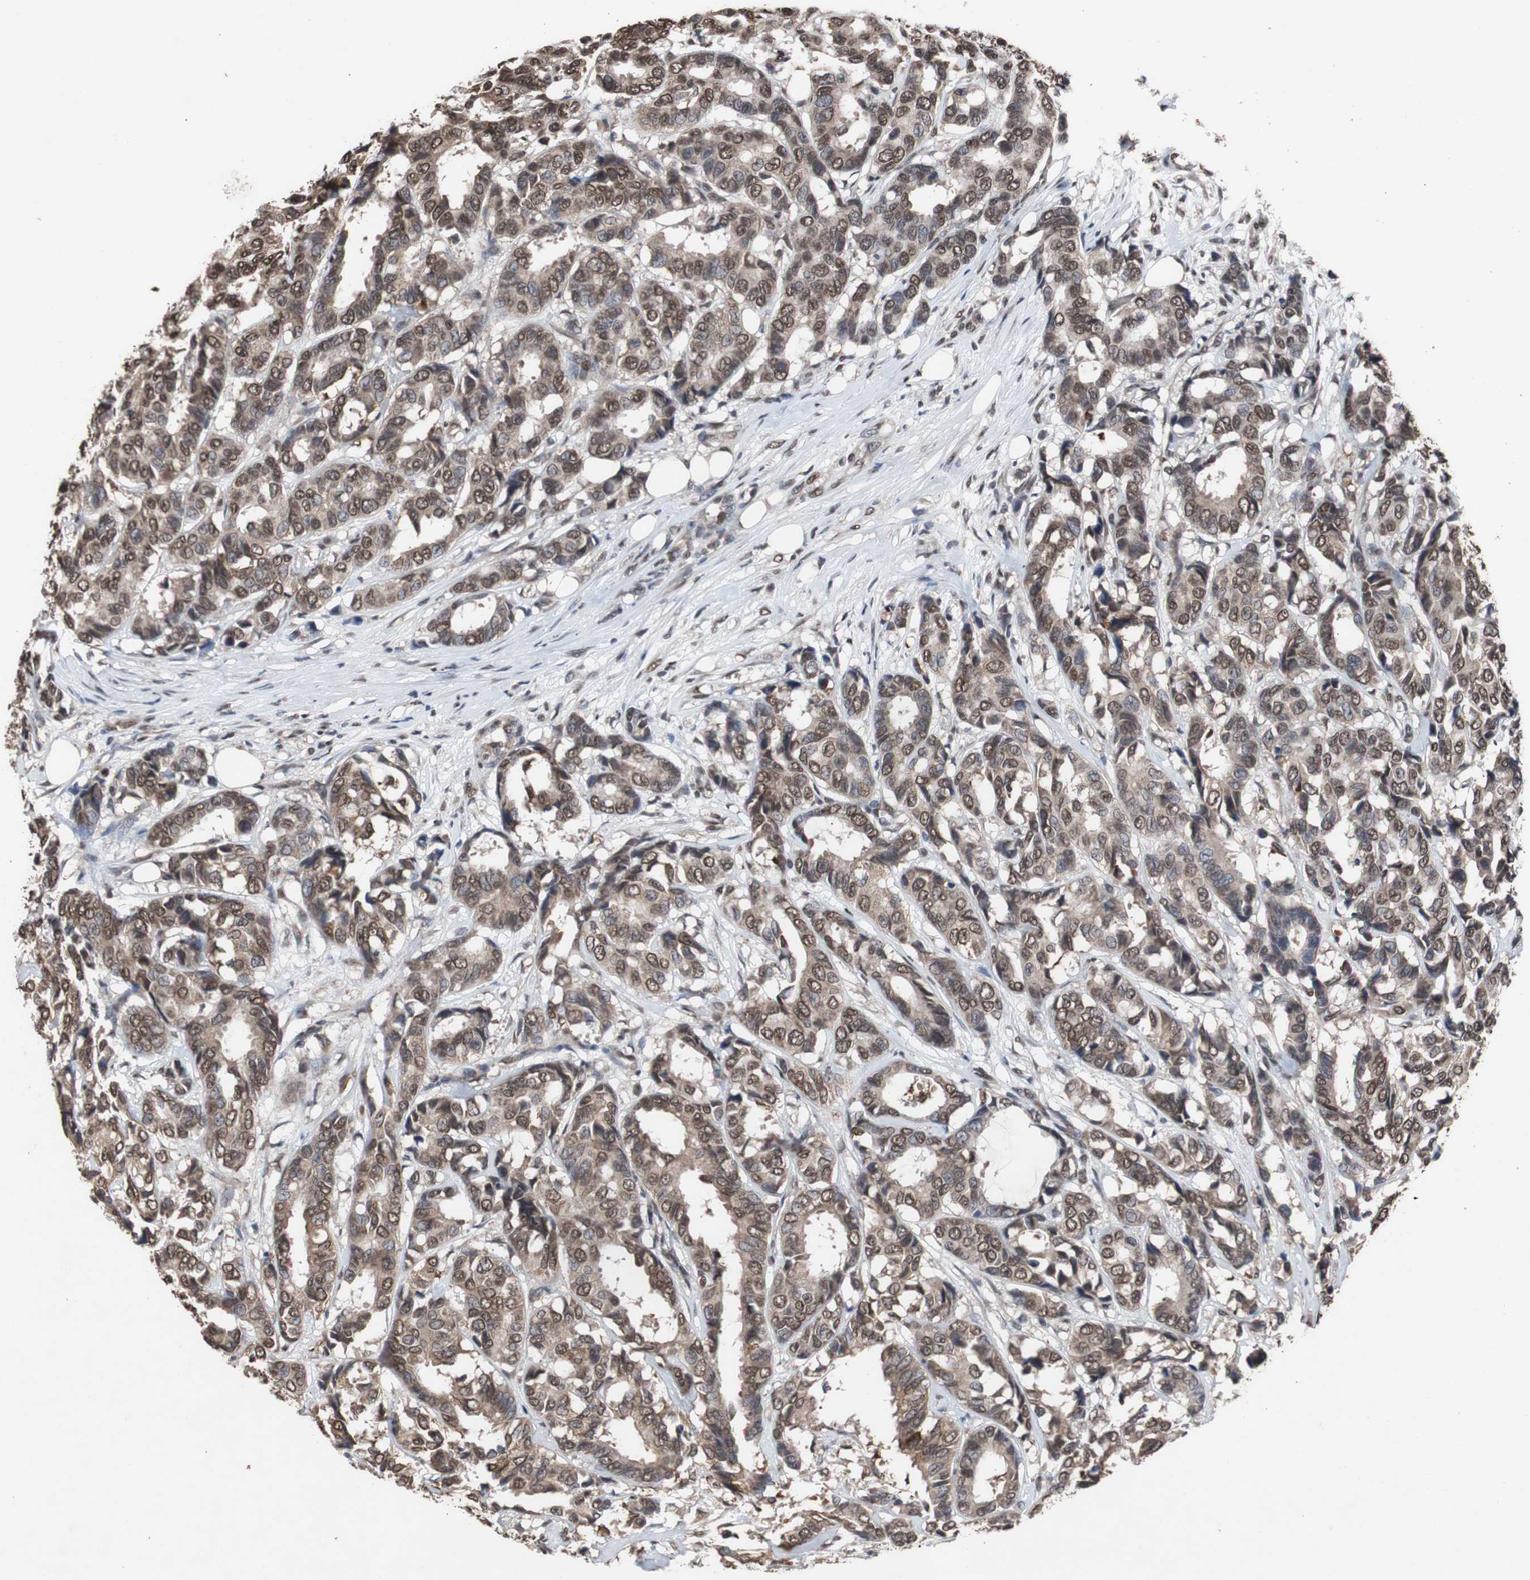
{"staining": {"intensity": "moderate", "quantity": ">75%", "location": "cytoplasmic/membranous,nuclear"}, "tissue": "breast cancer", "cell_type": "Tumor cells", "image_type": "cancer", "snomed": [{"axis": "morphology", "description": "Duct carcinoma"}, {"axis": "topography", "description": "Breast"}], "caption": "Protein positivity by immunohistochemistry (IHC) demonstrates moderate cytoplasmic/membranous and nuclear expression in approximately >75% of tumor cells in breast infiltrating ductal carcinoma. Immunohistochemistry stains the protein of interest in brown and the nuclei are stained blue.", "gene": "MED27", "patient": {"sex": "female", "age": 87}}